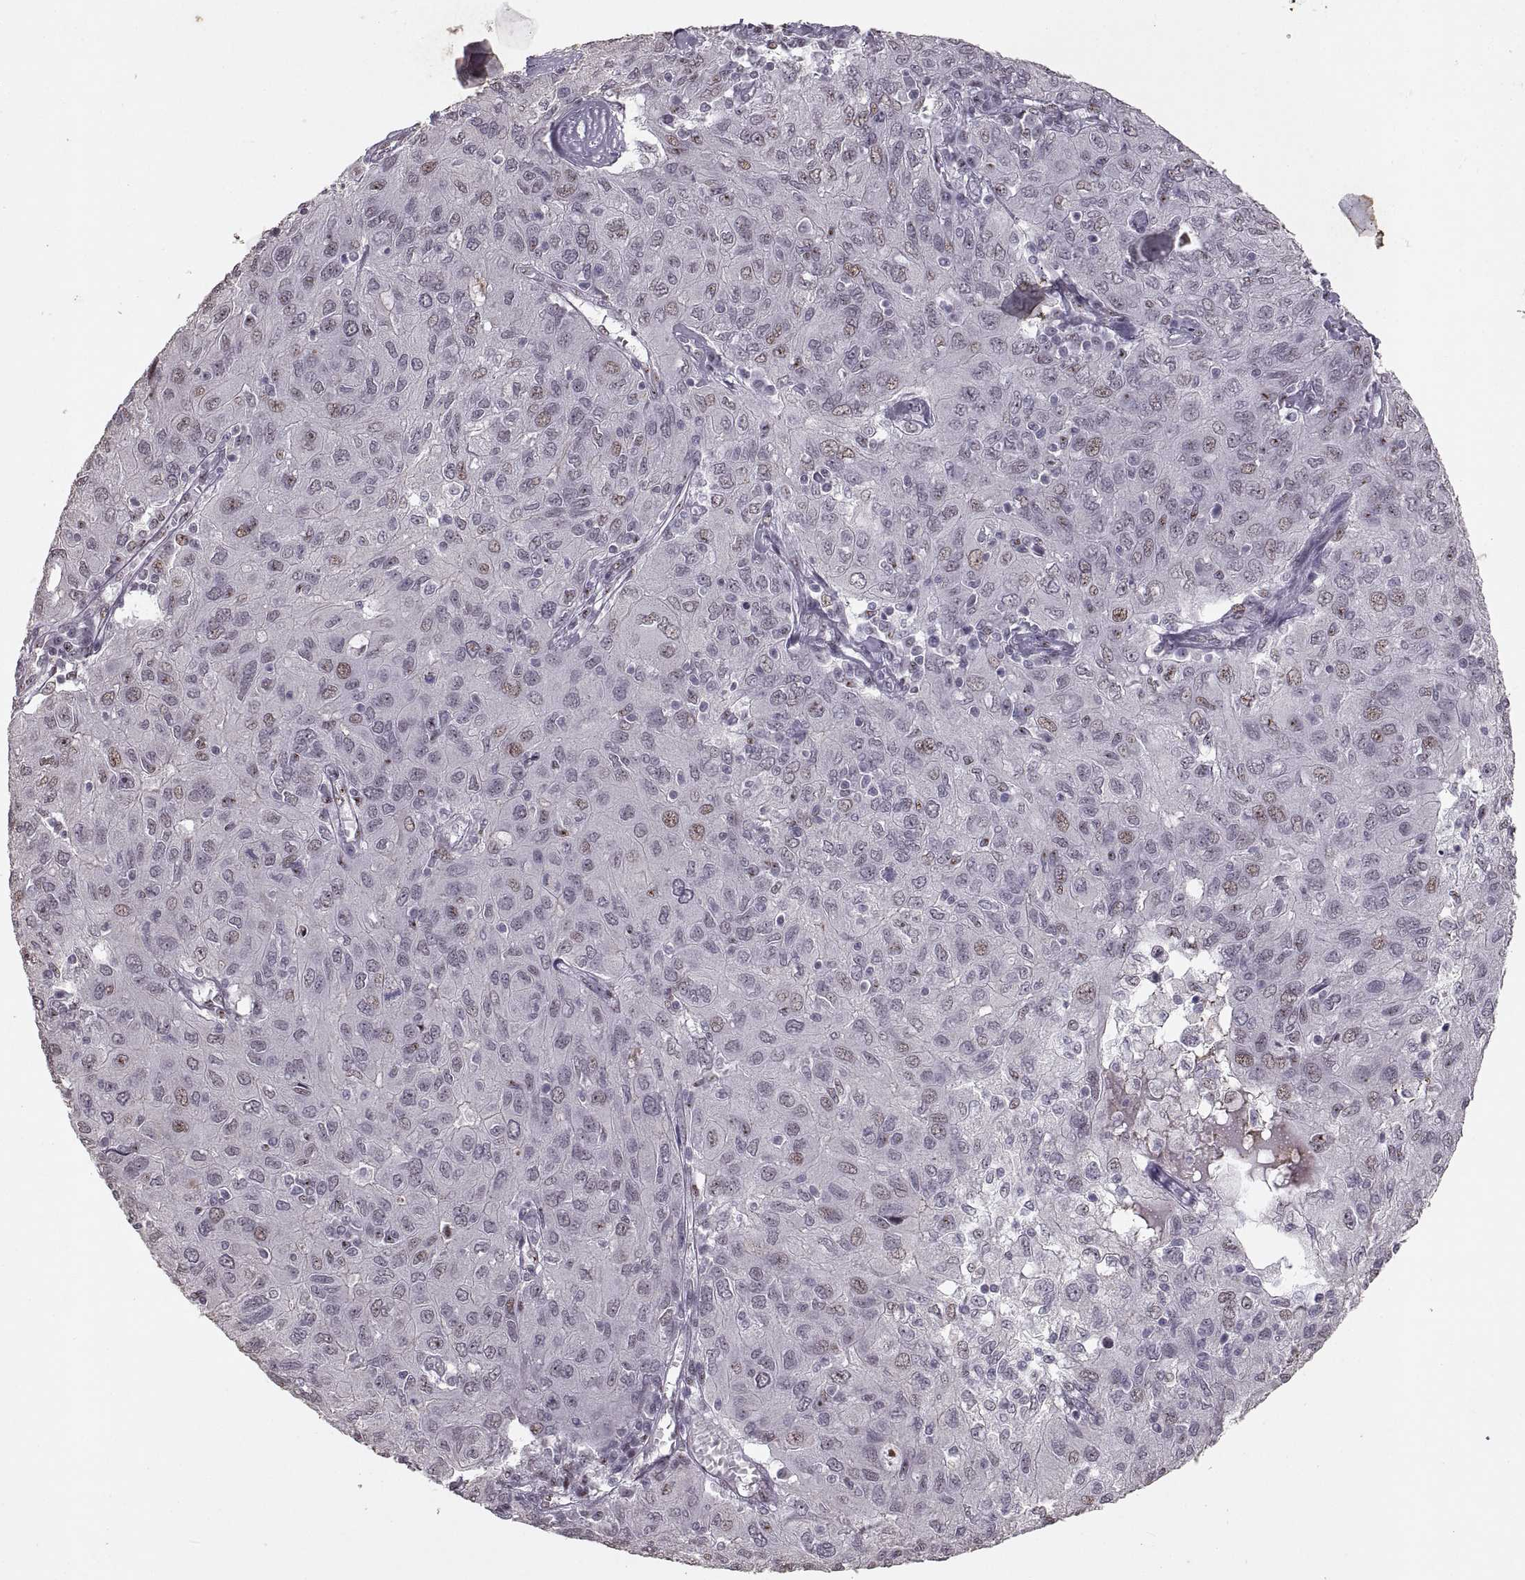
{"staining": {"intensity": "negative", "quantity": "none", "location": "none"}, "tissue": "ovarian cancer", "cell_type": "Tumor cells", "image_type": "cancer", "snomed": [{"axis": "morphology", "description": "Carcinoma, endometroid"}, {"axis": "topography", "description": "Ovary"}], "caption": "High power microscopy photomicrograph of an immunohistochemistry (IHC) photomicrograph of endometroid carcinoma (ovarian), revealing no significant staining in tumor cells.", "gene": "PALS1", "patient": {"sex": "female", "age": 50}}